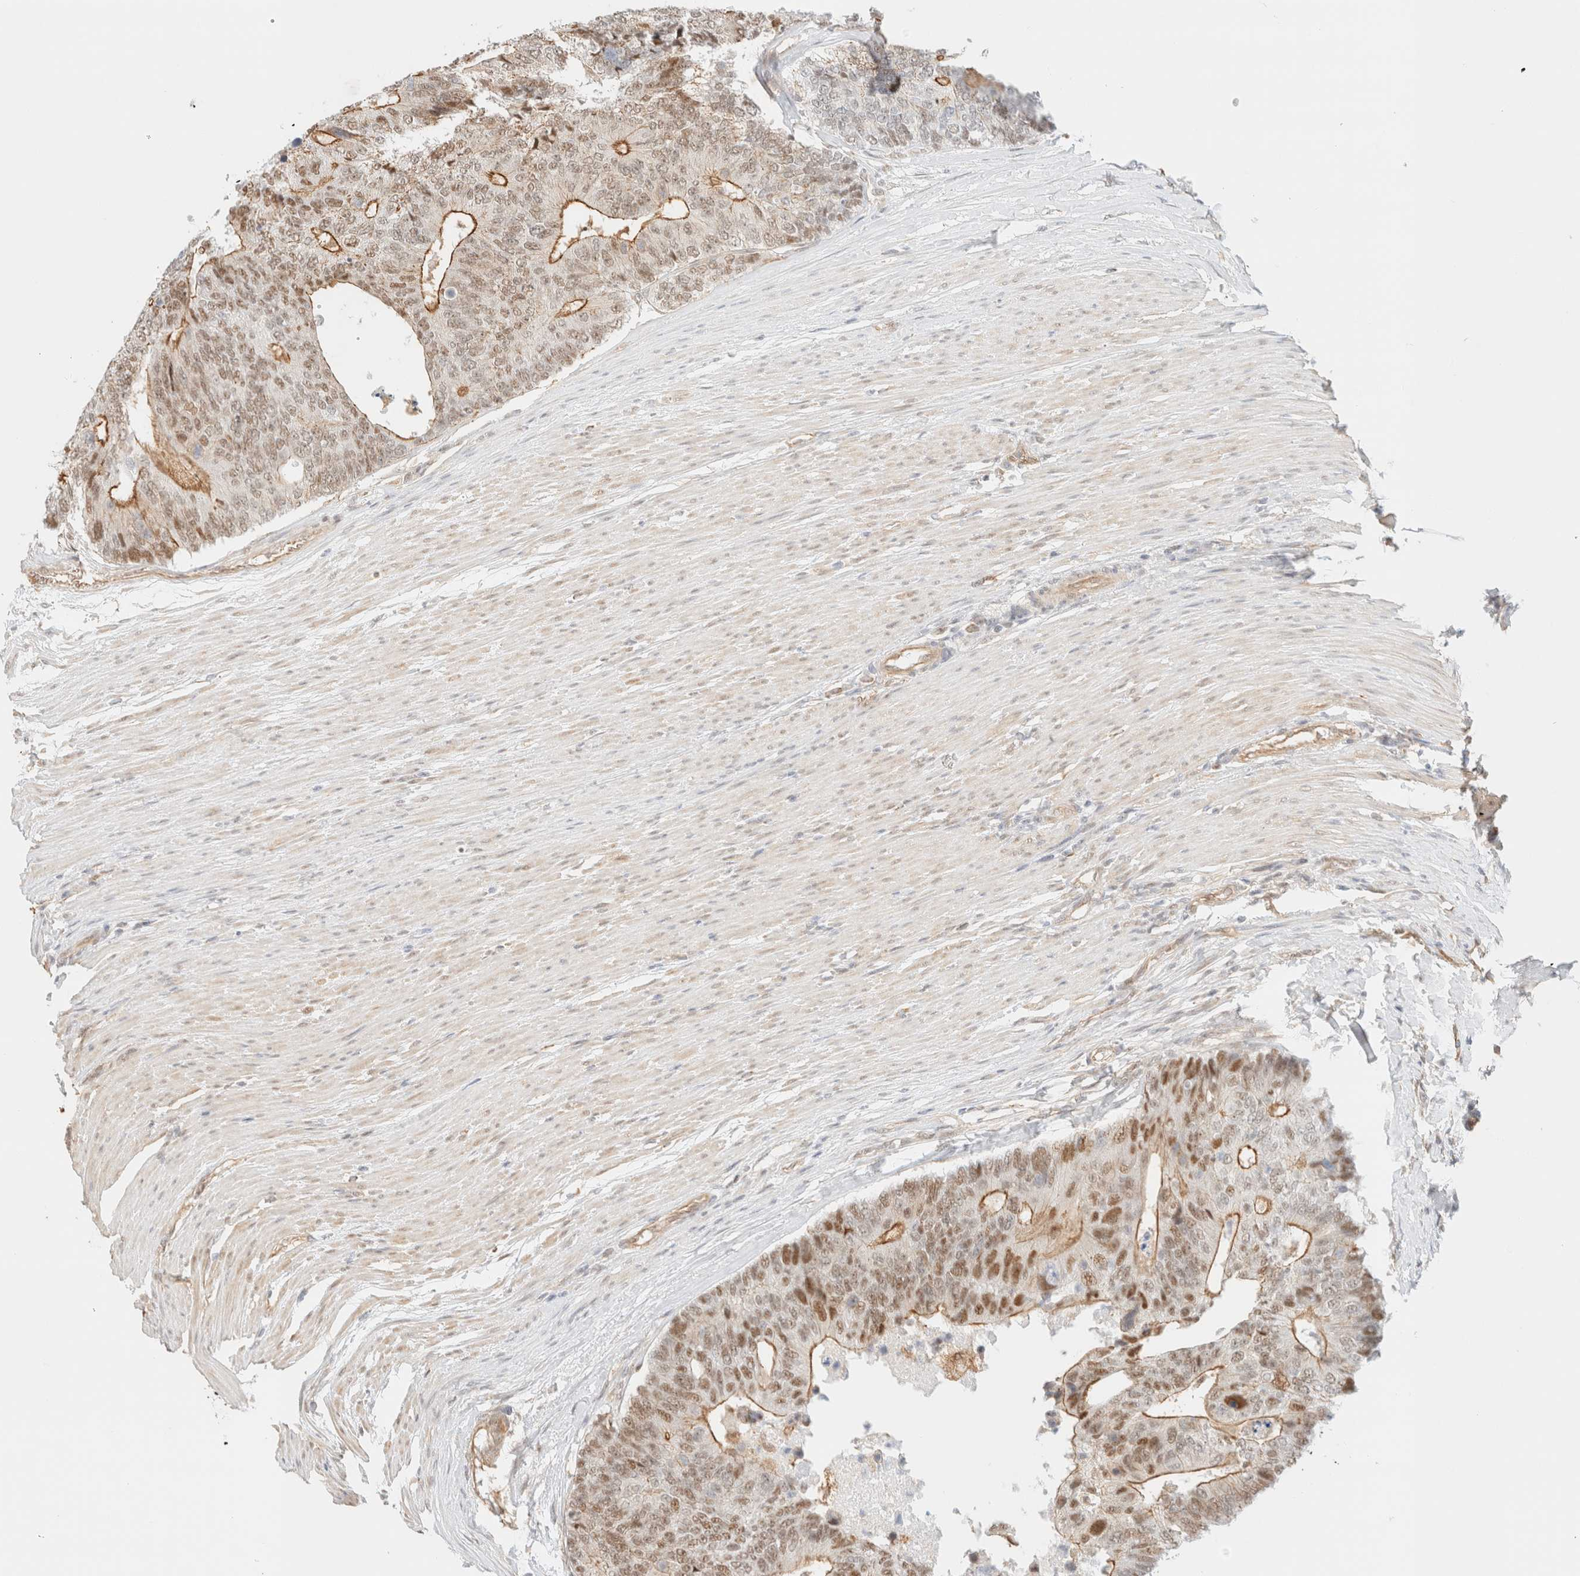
{"staining": {"intensity": "moderate", "quantity": "25%-75%", "location": "cytoplasmic/membranous,nuclear"}, "tissue": "colorectal cancer", "cell_type": "Tumor cells", "image_type": "cancer", "snomed": [{"axis": "morphology", "description": "Adenocarcinoma, NOS"}, {"axis": "topography", "description": "Colon"}], "caption": "Human colorectal cancer (adenocarcinoma) stained for a protein (brown) shows moderate cytoplasmic/membranous and nuclear positive expression in approximately 25%-75% of tumor cells.", "gene": "ARID5A", "patient": {"sex": "female", "age": 67}}